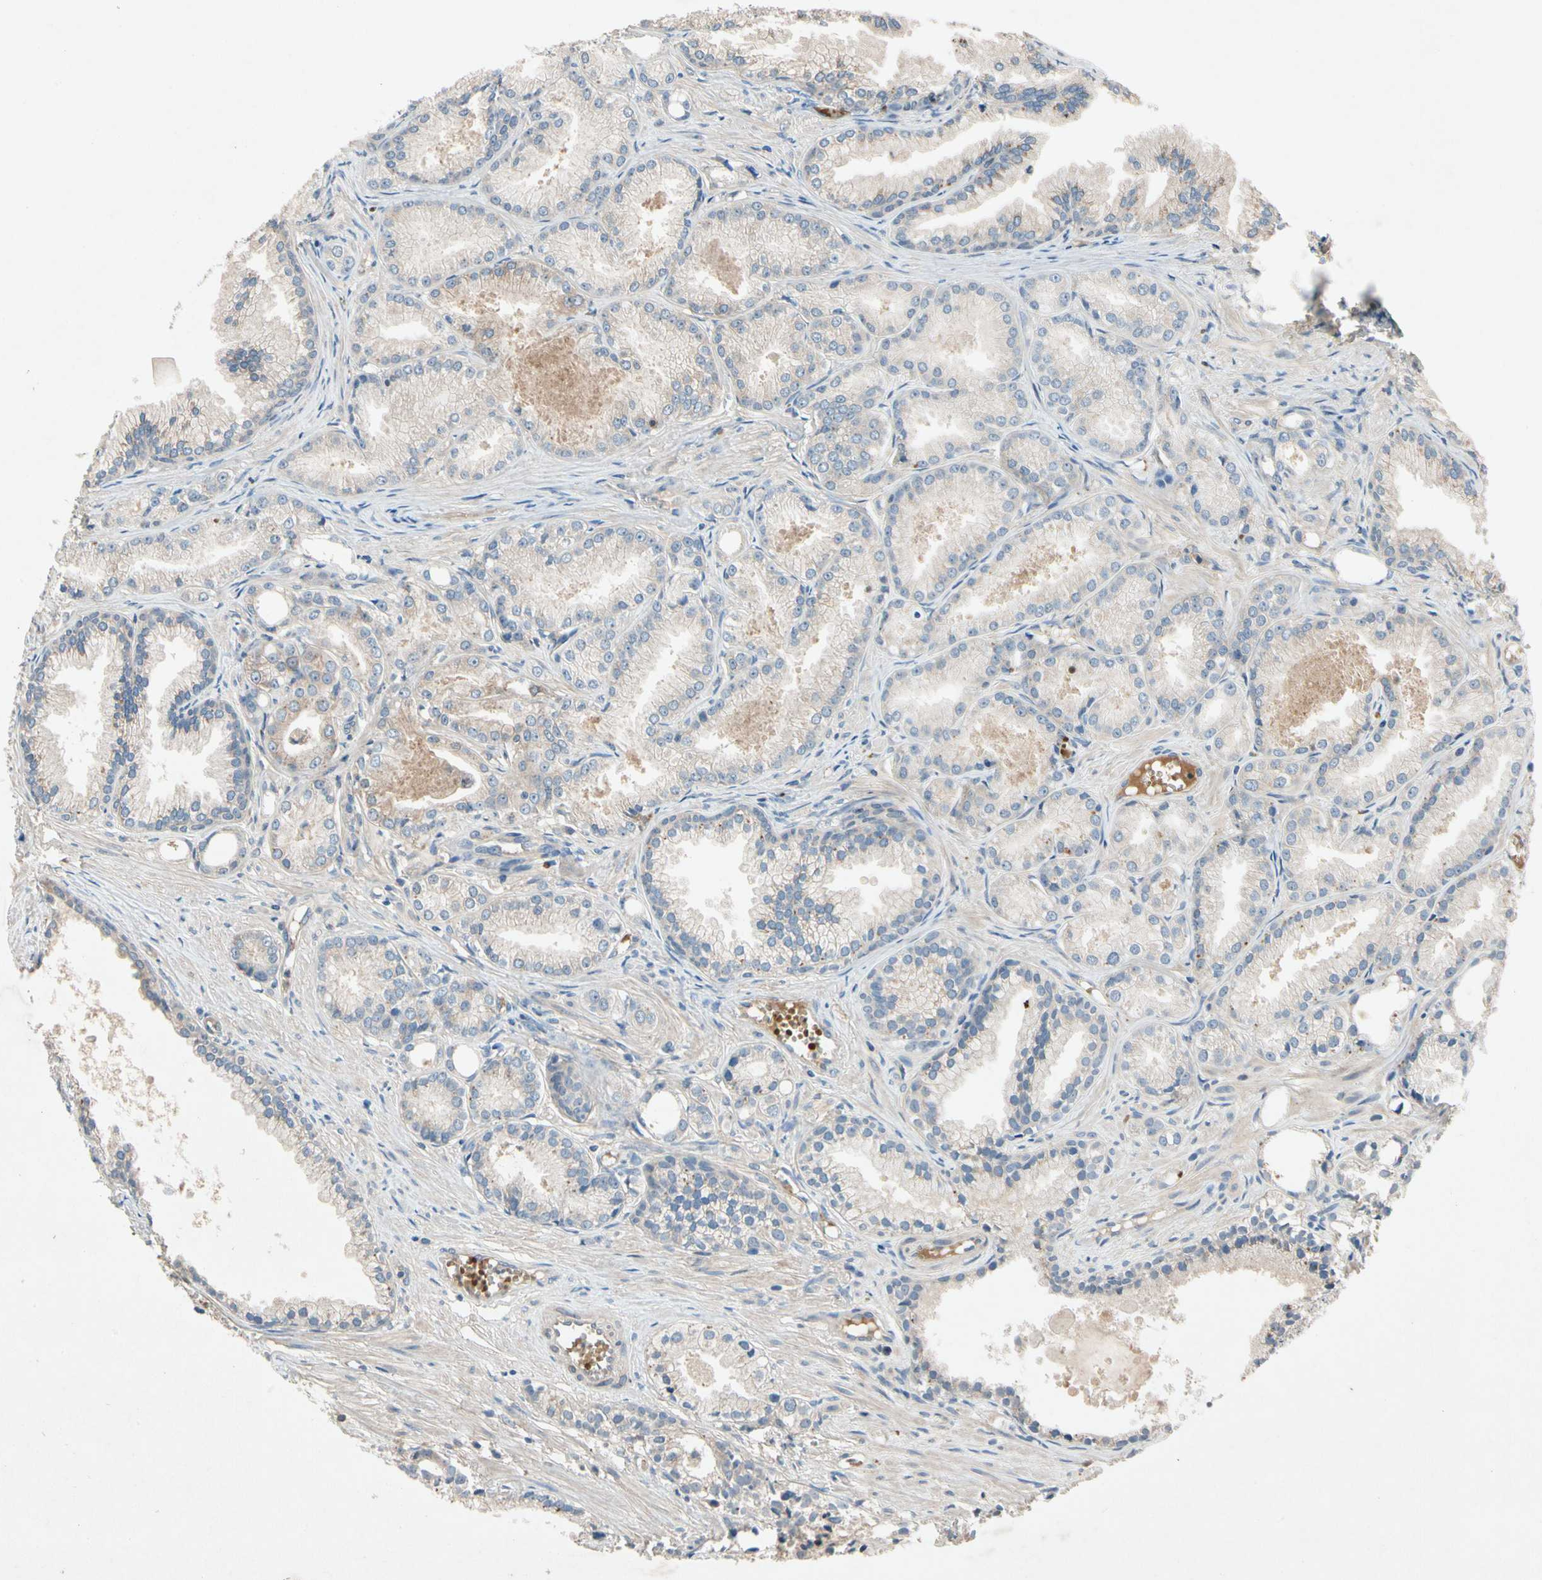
{"staining": {"intensity": "weak", "quantity": "25%-75%", "location": "cytoplasmic/membranous"}, "tissue": "prostate cancer", "cell_type": "Tumor cells", "image_type": "cancer", "snomed": [{"axis": "morphology", "description": "Adenocarcinoma, Low grade"}, {"axis": "topography", "description": "Prostate"}], "caption": "Weak cytoplasmic/membranous positivity is identified in about 25%-75% of tumor cells in low-grade adenocarcinoma (prostate).", "gene": "IL1RL1", "patient": {"sex": "male", "age": 72}}